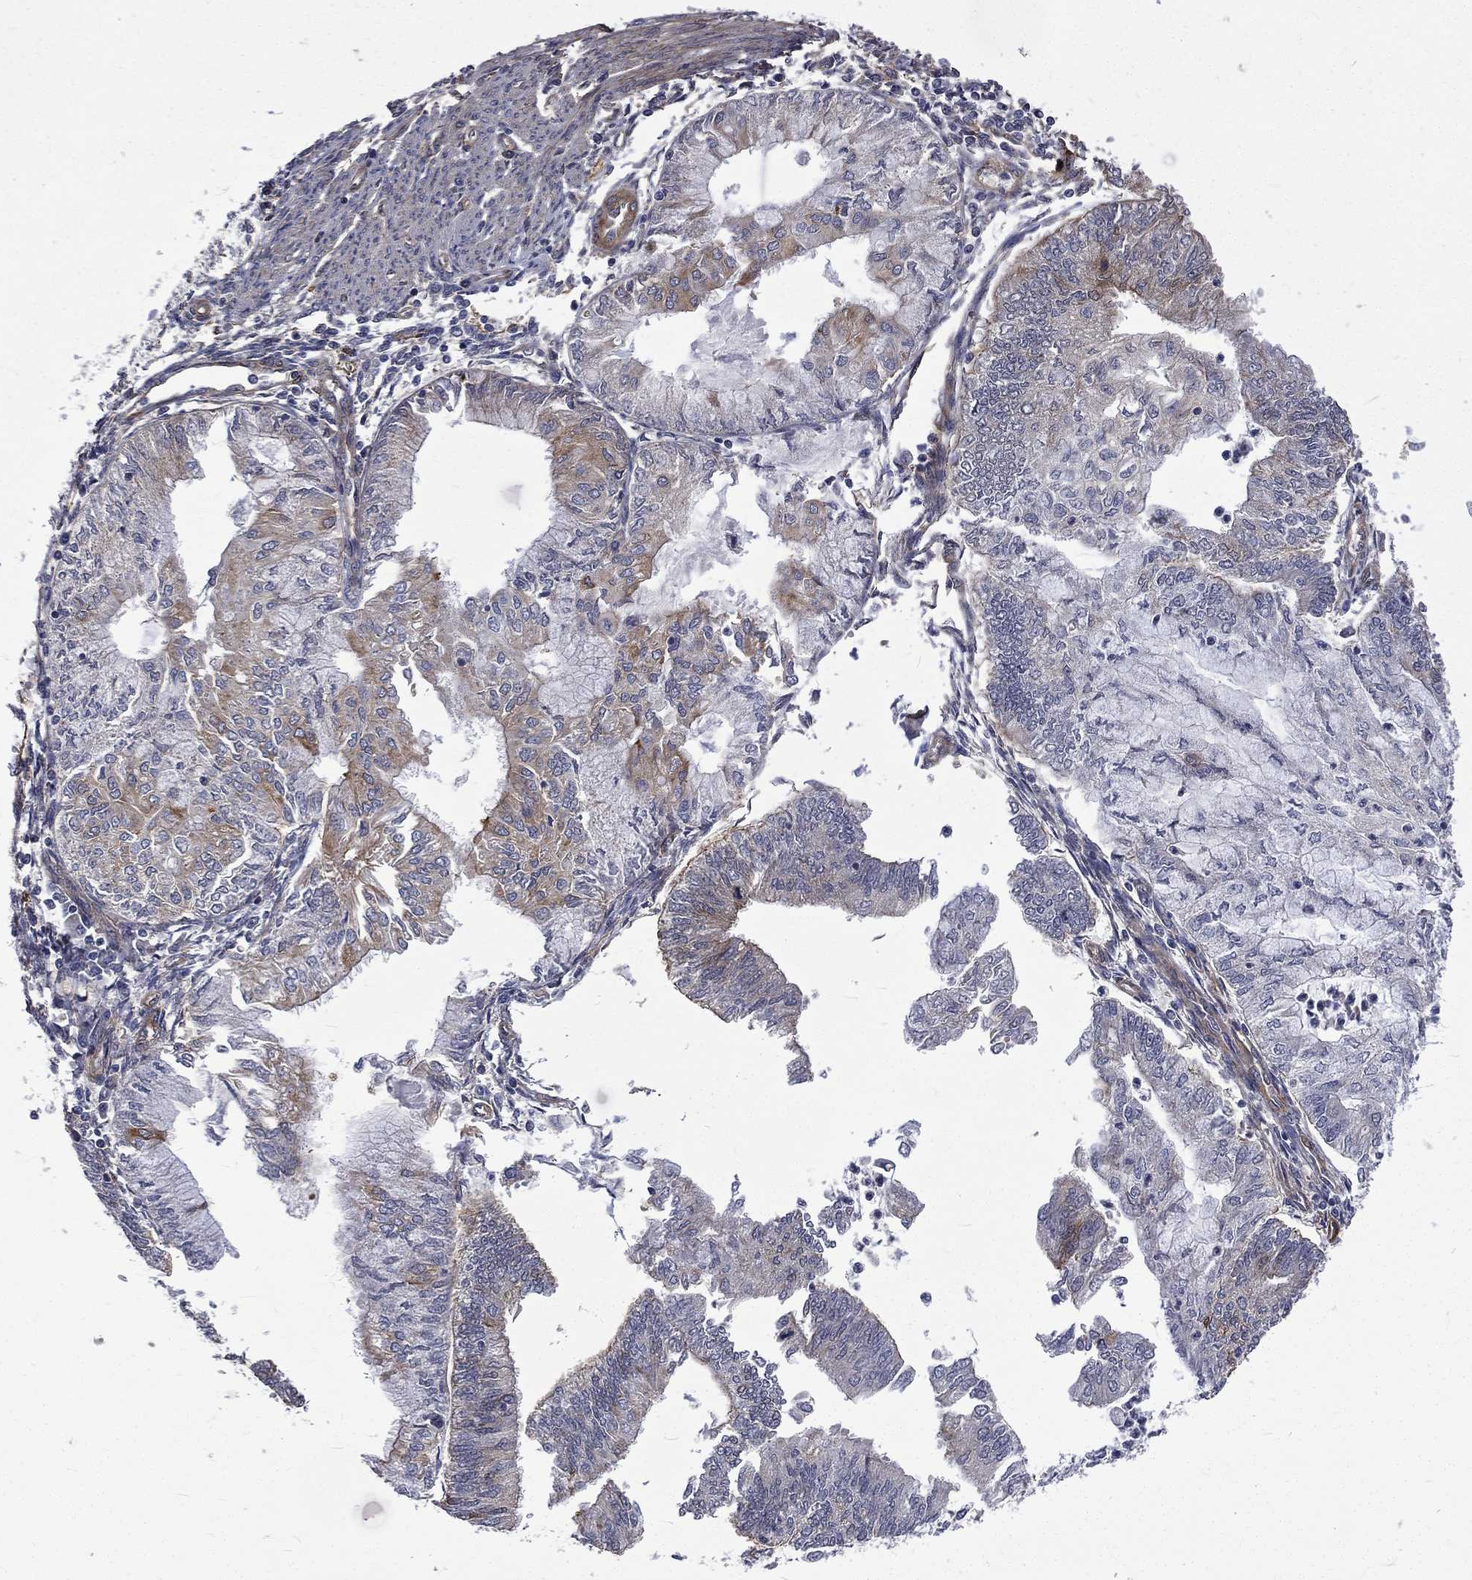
{"staining": {"intensity": "weak", "quantity": "<25%", "location": "cytoplasmic/membranous"}, "tissue": "endometrial cancer", "cell_type": "Tumor cells", "image_type": "cancer", "snomed": [{"axis": "morphology", "description": "Adenocarcinoma, NOS"}, {"axis": "topography", "description": "Endometrium"}], "caption": "DAB (3,3'-diaminobenzidine) immunohistochemical staining of adenocarcinoma (endometrial) displays no significant positivity in tumor cells.", "gene": "PPFIBP1", "patient": {"sex": "female", "age": 59}}